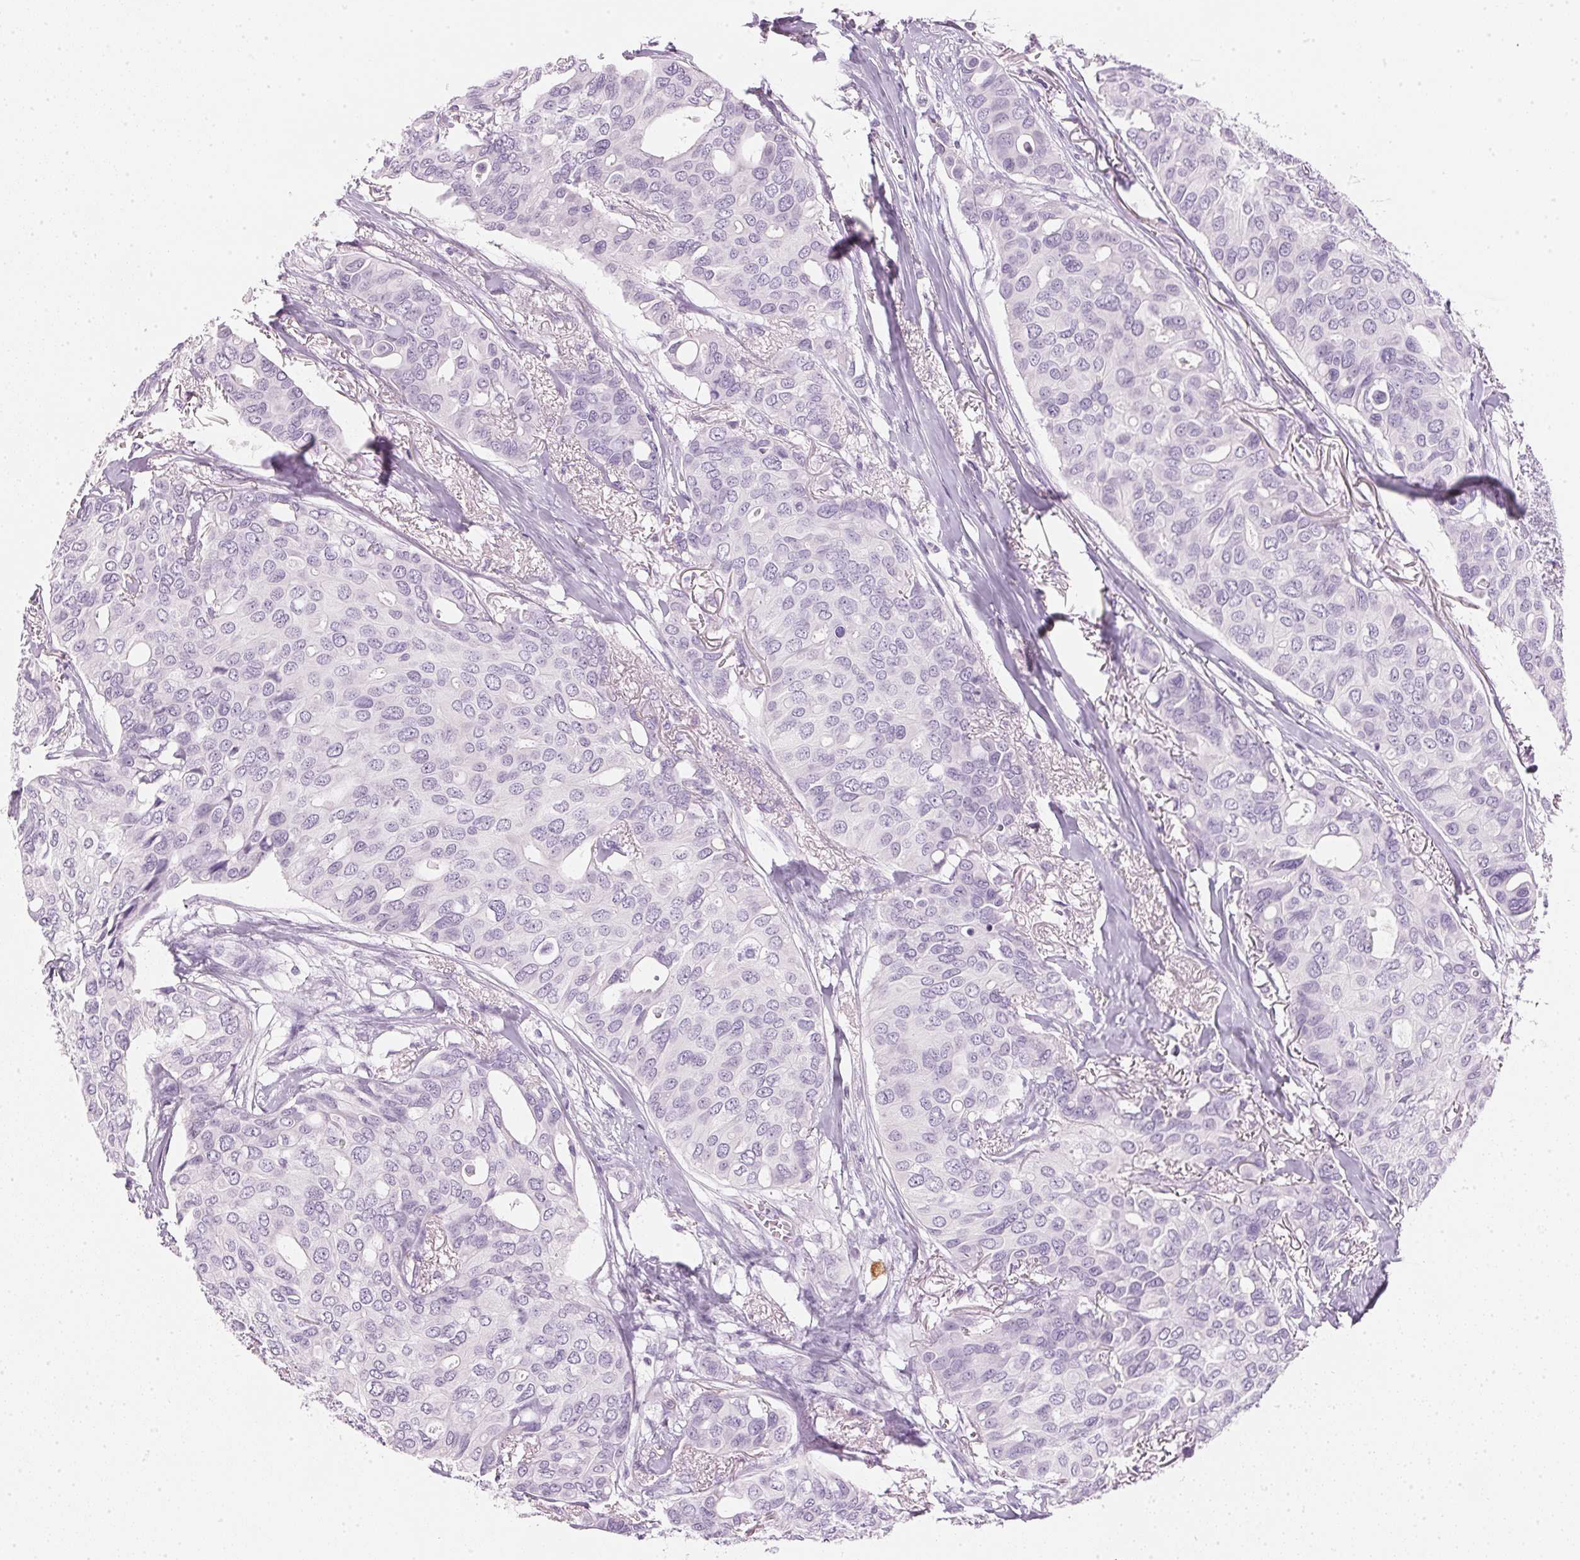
{"staining": {"intensity": "negative", "quantity": "none", "location": "none"}, "tissue": "breast cancer", "cell_type": "Tumor cells", "image_type": "cancer", "snomed": [{"axis": "morphology", "description": "Duct carcinoma"}, {"axis": "topography", "description": "Breast"}], "caption": "This is a image of IHC staining of invasive ductal carcinoma (breast), which shows no expression in tumor cells. (DAB (3,3'-diaminobenzidine) immunohistochemistry visualized using brightfield microscopy, high magnification).", "gene": "IGFBP1", "patient": {"sex": "female", "age": 54}}